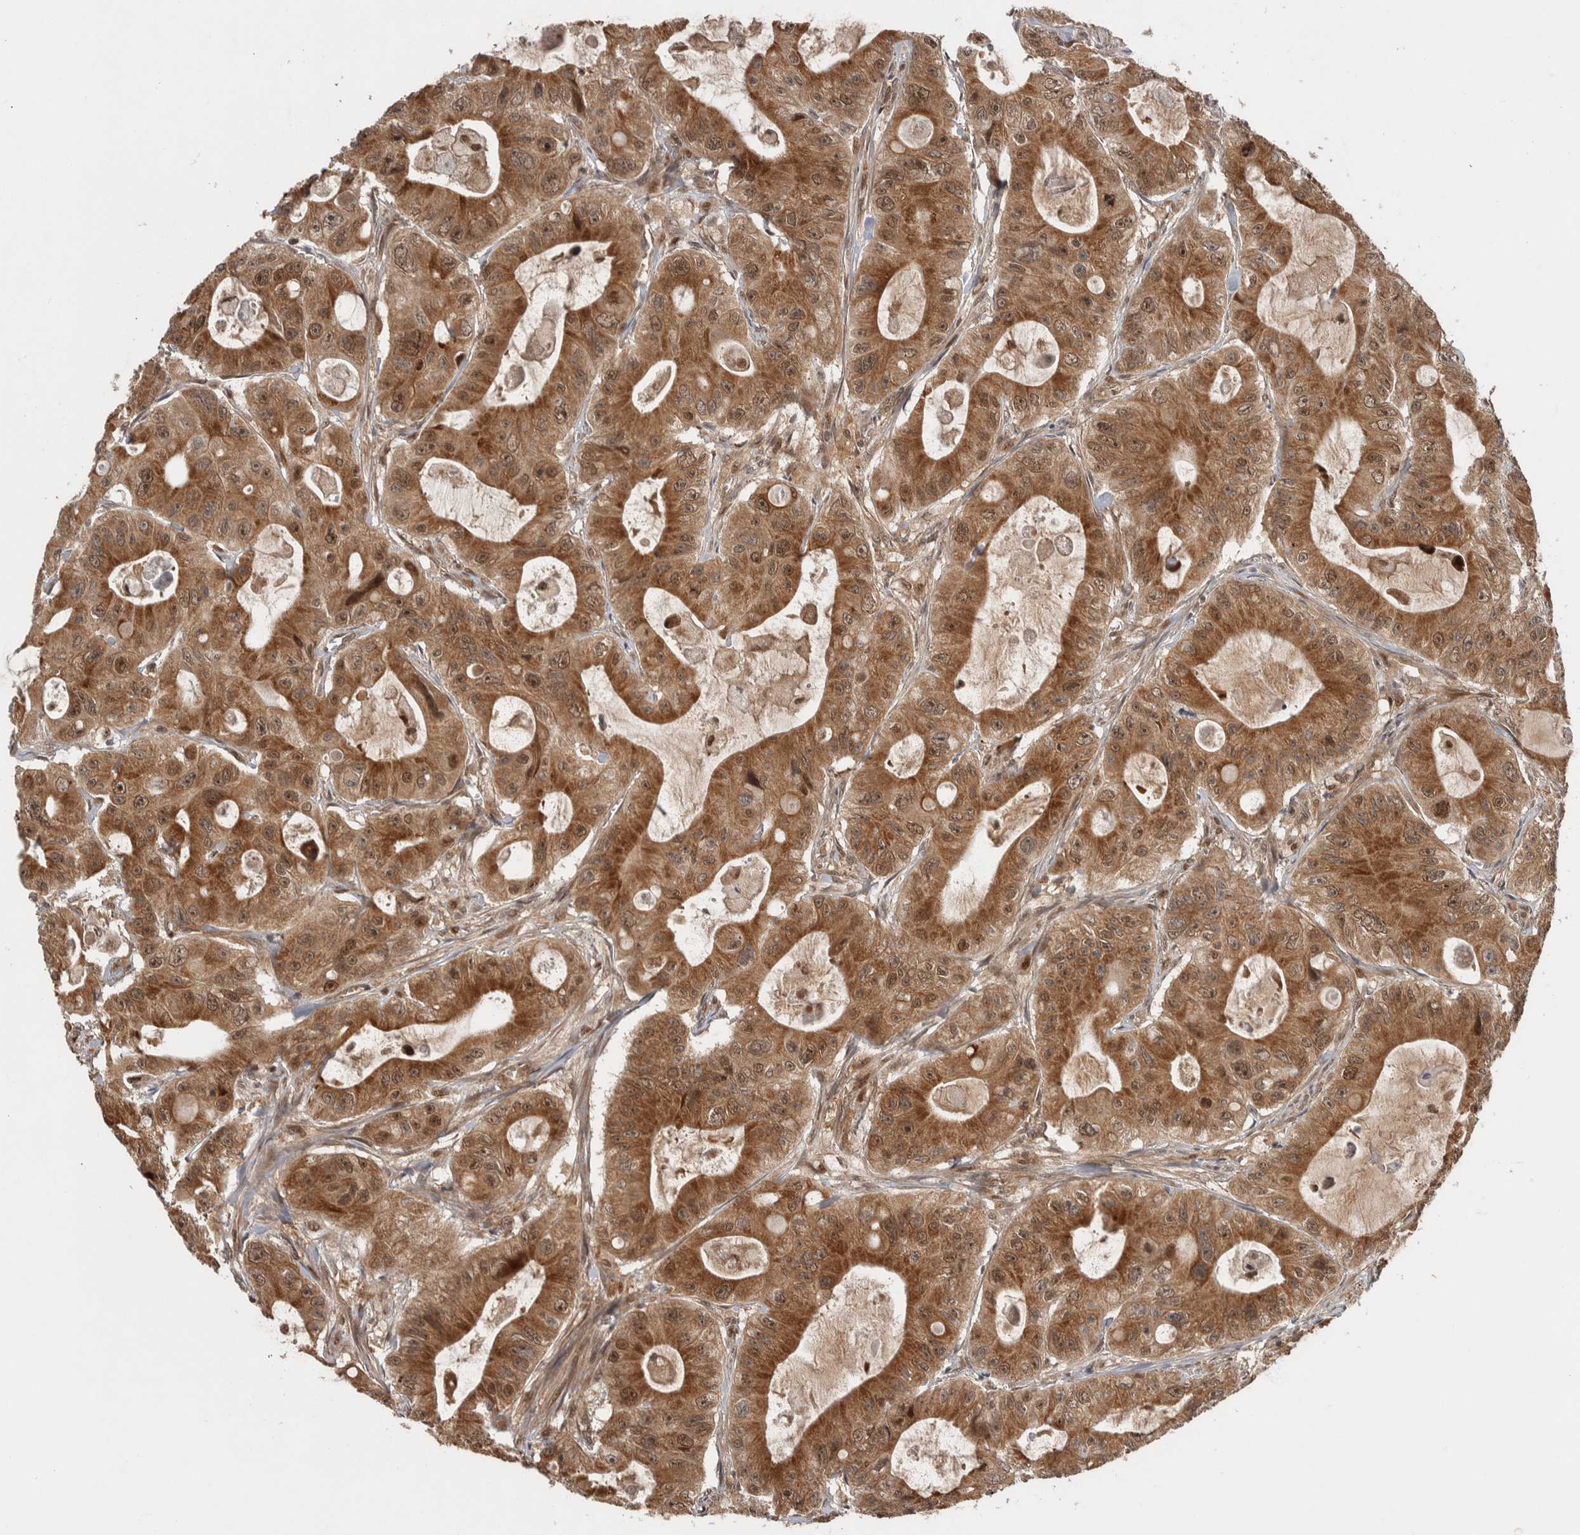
{"staining": {"intensity": "moderate", "quantity": ">75%", "location": "cytoplasmic/membranous,nuclear"}, "tissue": "colorectal cancer", "cell_type": "Tumor cells", "image_type": "cancer", "snomed": [{"axis": "morphology", "description": "Adenocarcinoma, NOS"}, {"axis": "topography", "description": "Colon"}], "caption": "Protein expression analysis of colorectal adenocarcinoma exhibits moderate cytoplasmic/membranous and nuclear expression in approximately >75% of tumor cells. (brown staining indicates protein expression, while blue staining denotes nuclei).", "gene": "RPS6KA4", "patient": {"sex": "female", "age": 46}}